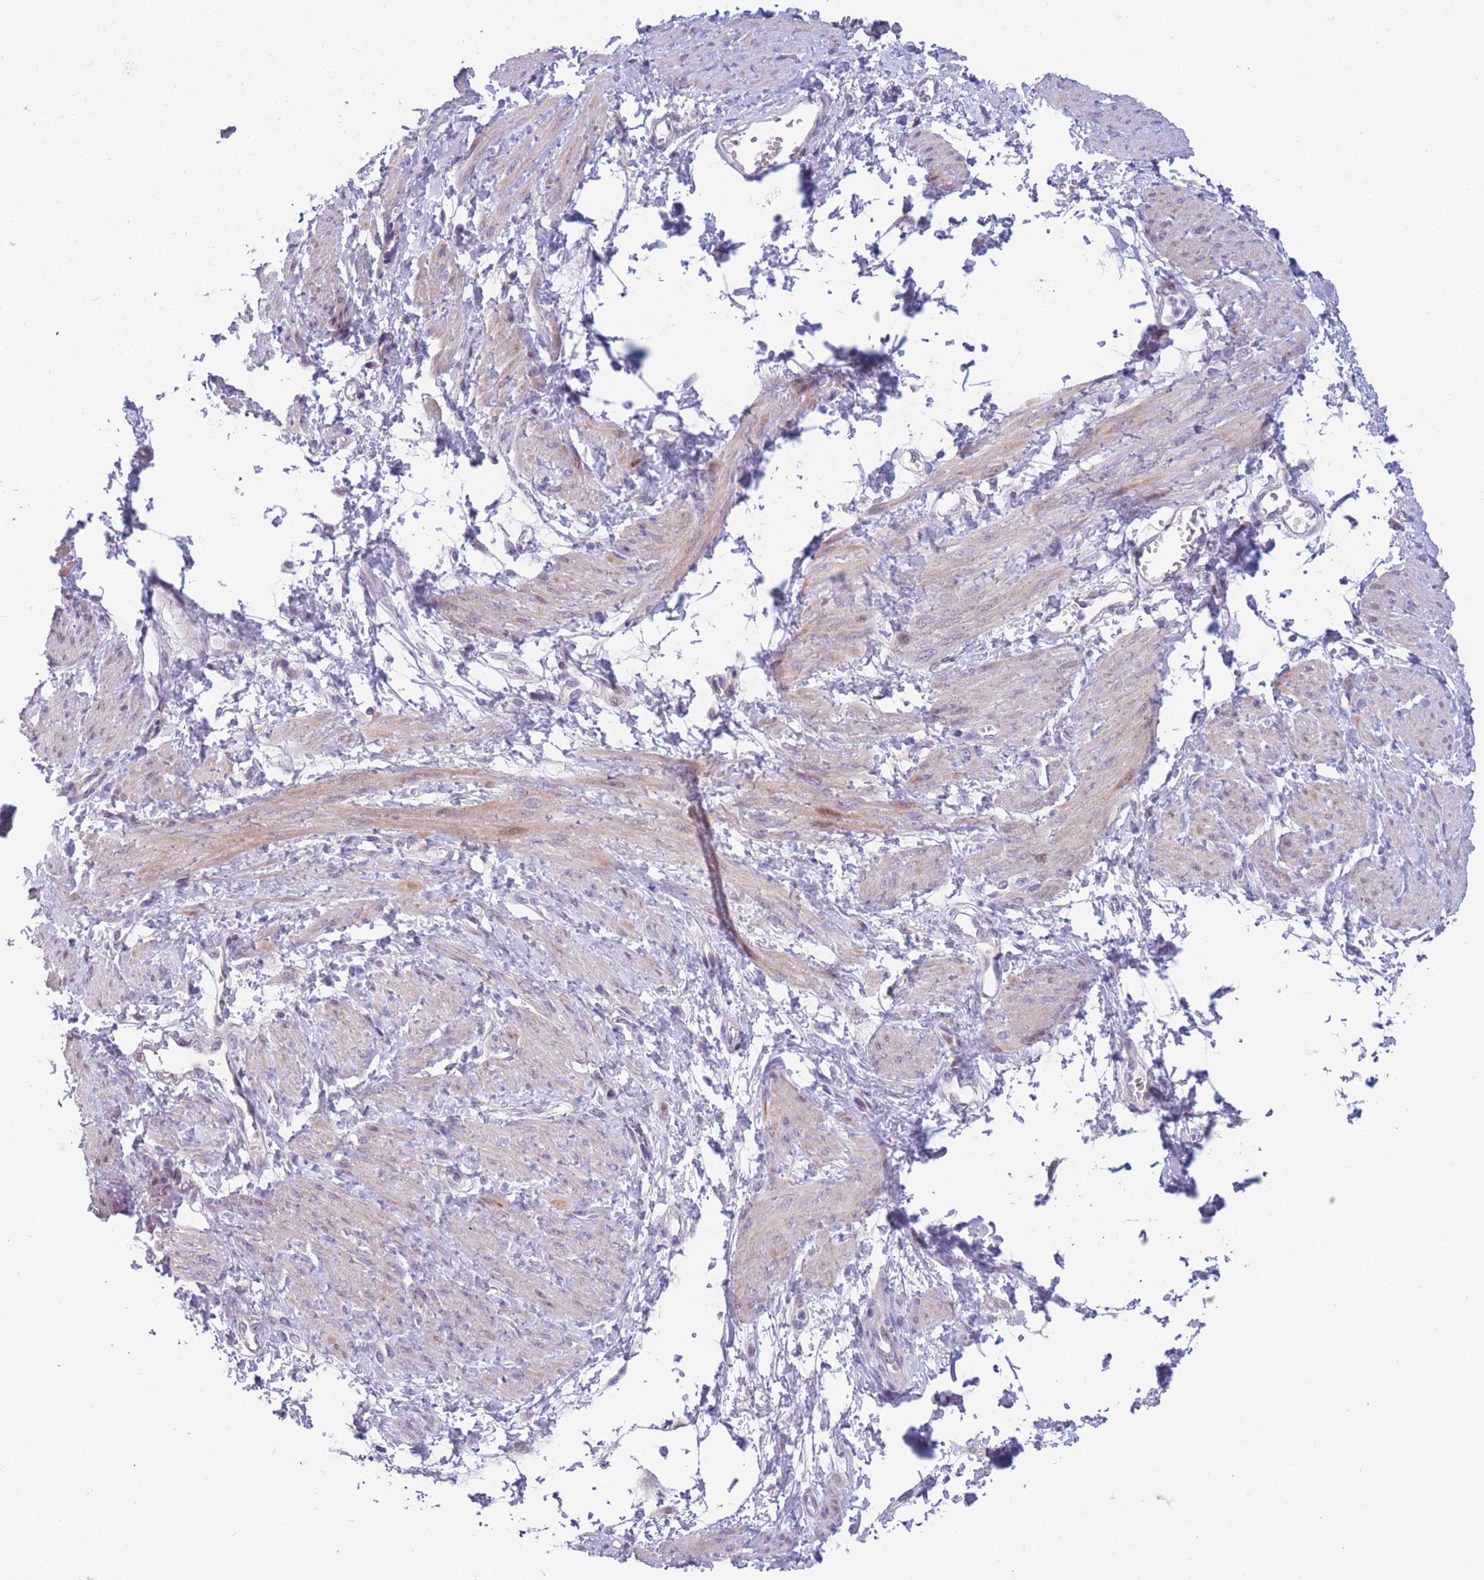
{"staining": {"intensity": "weak", "quantity": "<25%", "location": "cytoplasmic/membranous"}, "tissue": "smooth muscle", "cell_type": "Smooth muscle cells", "image_type": "normal", "snomed": [{"axis": "morphology", "description": "Normal tissue, NOS"}, {"axis": "topography", "description": "Smooth muscle"}, {"axis": "topography", "description": "Uterus"}], "caption": "Image shows no protein staining in smooth muscle cells of normal smooth muscle. Brightfield microscopy of immunohistochemistry stained with DAB (3,3'-diaminobenzidine) (brown) and hematoxylin (blue), captured at high magnification.", "gene": "PDE4A", "patient": {"sex": "female", "age": 39}}